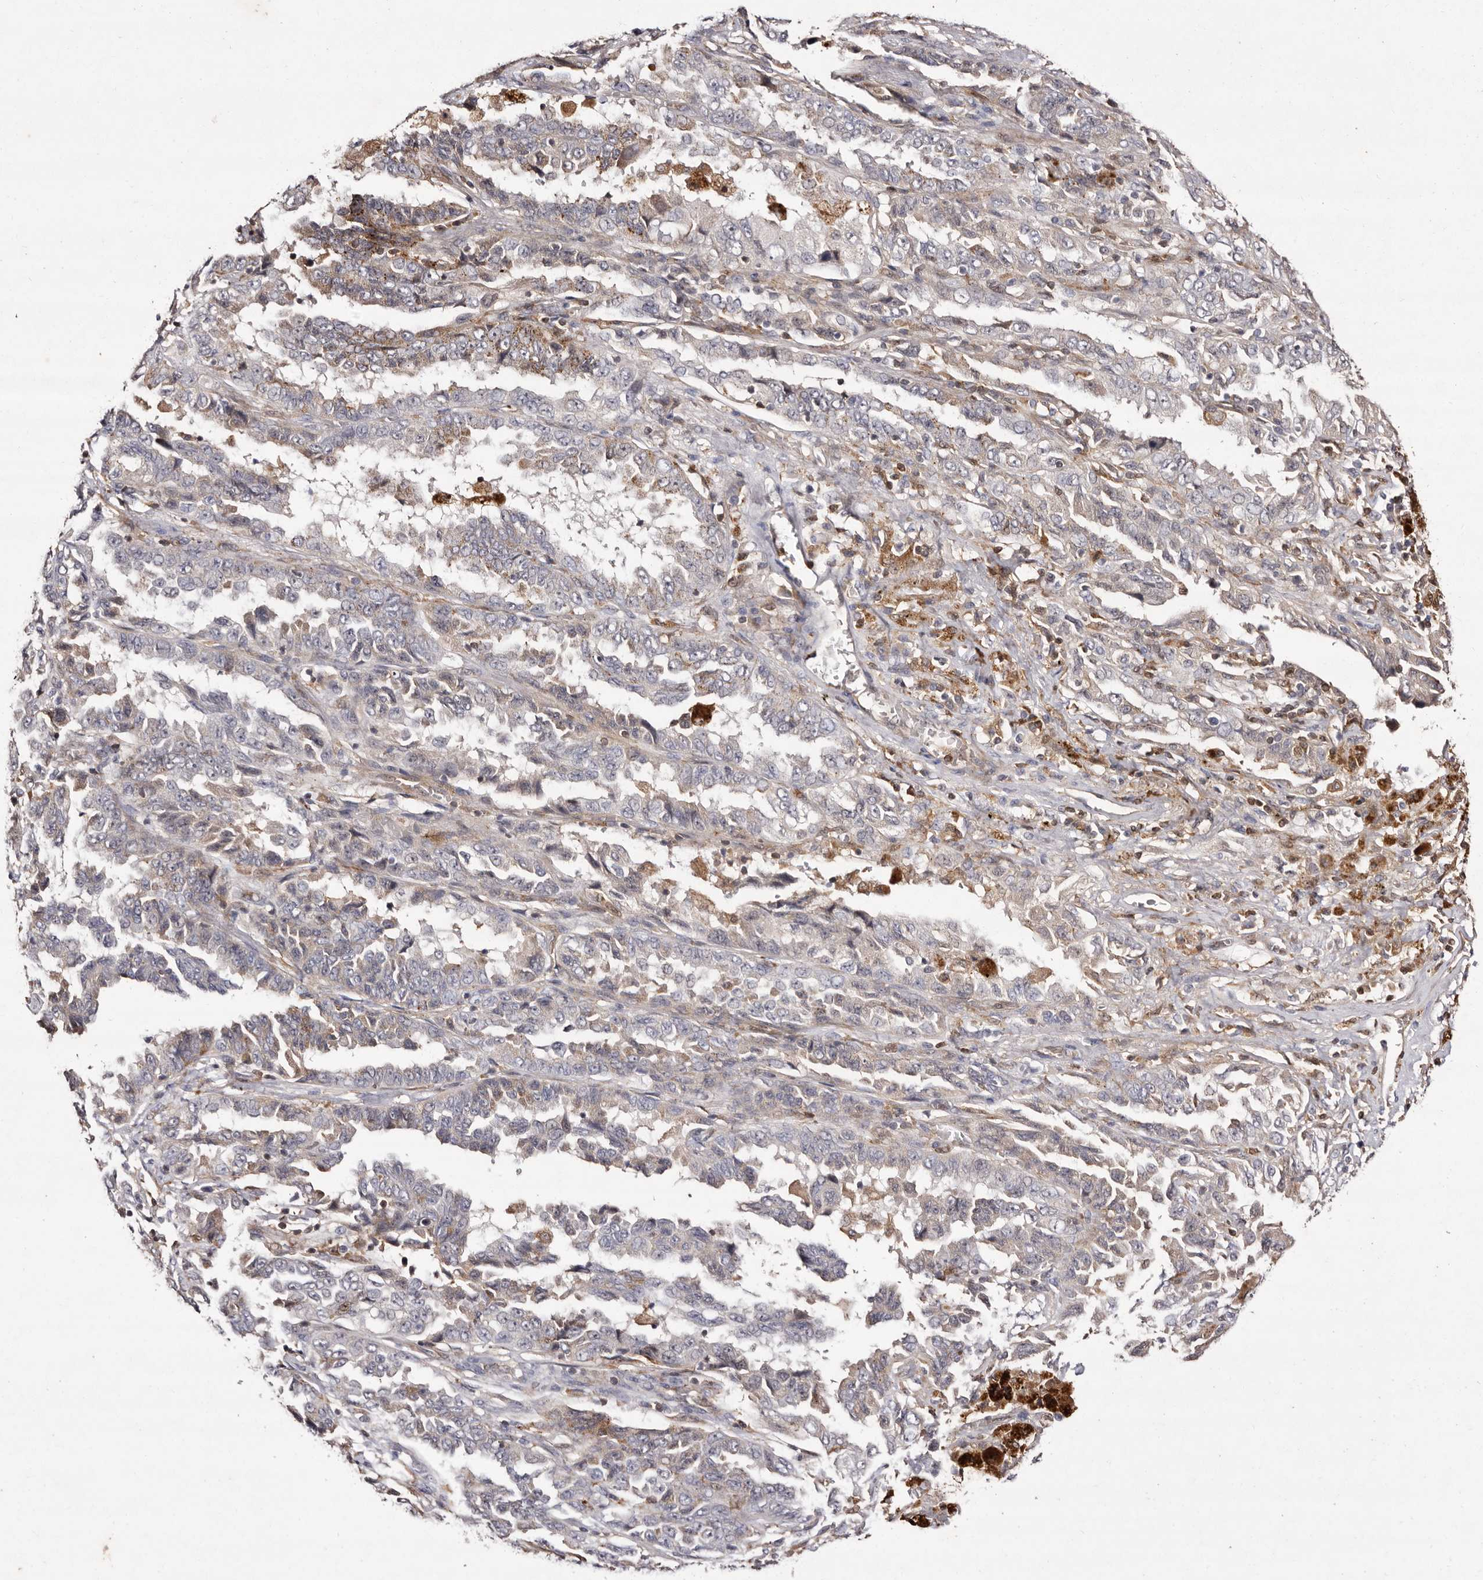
{"staining": {"intensity": "moderate", "quantity": "<25%", "location": "cytoplasmic/membranous"}, "tissue": "lung cancer", "cell_type": "Tumor cells", "image_type": "cancer", "snomed": [{"axis": "morphology", "description": "Adenocarcinoma, NOS"}, {"axis": "topography", "description": "Lung"}], "caption": "Lung adenocarcinoma stained with DAB (3,3'-diaminobenzidine) IHC exhibits low levels of moderate cytoplasmic/membranous positivity in about <25% of tumor cells.", "gene": "GIMAP4", "patient": {"sex": "female", "age": 51}}